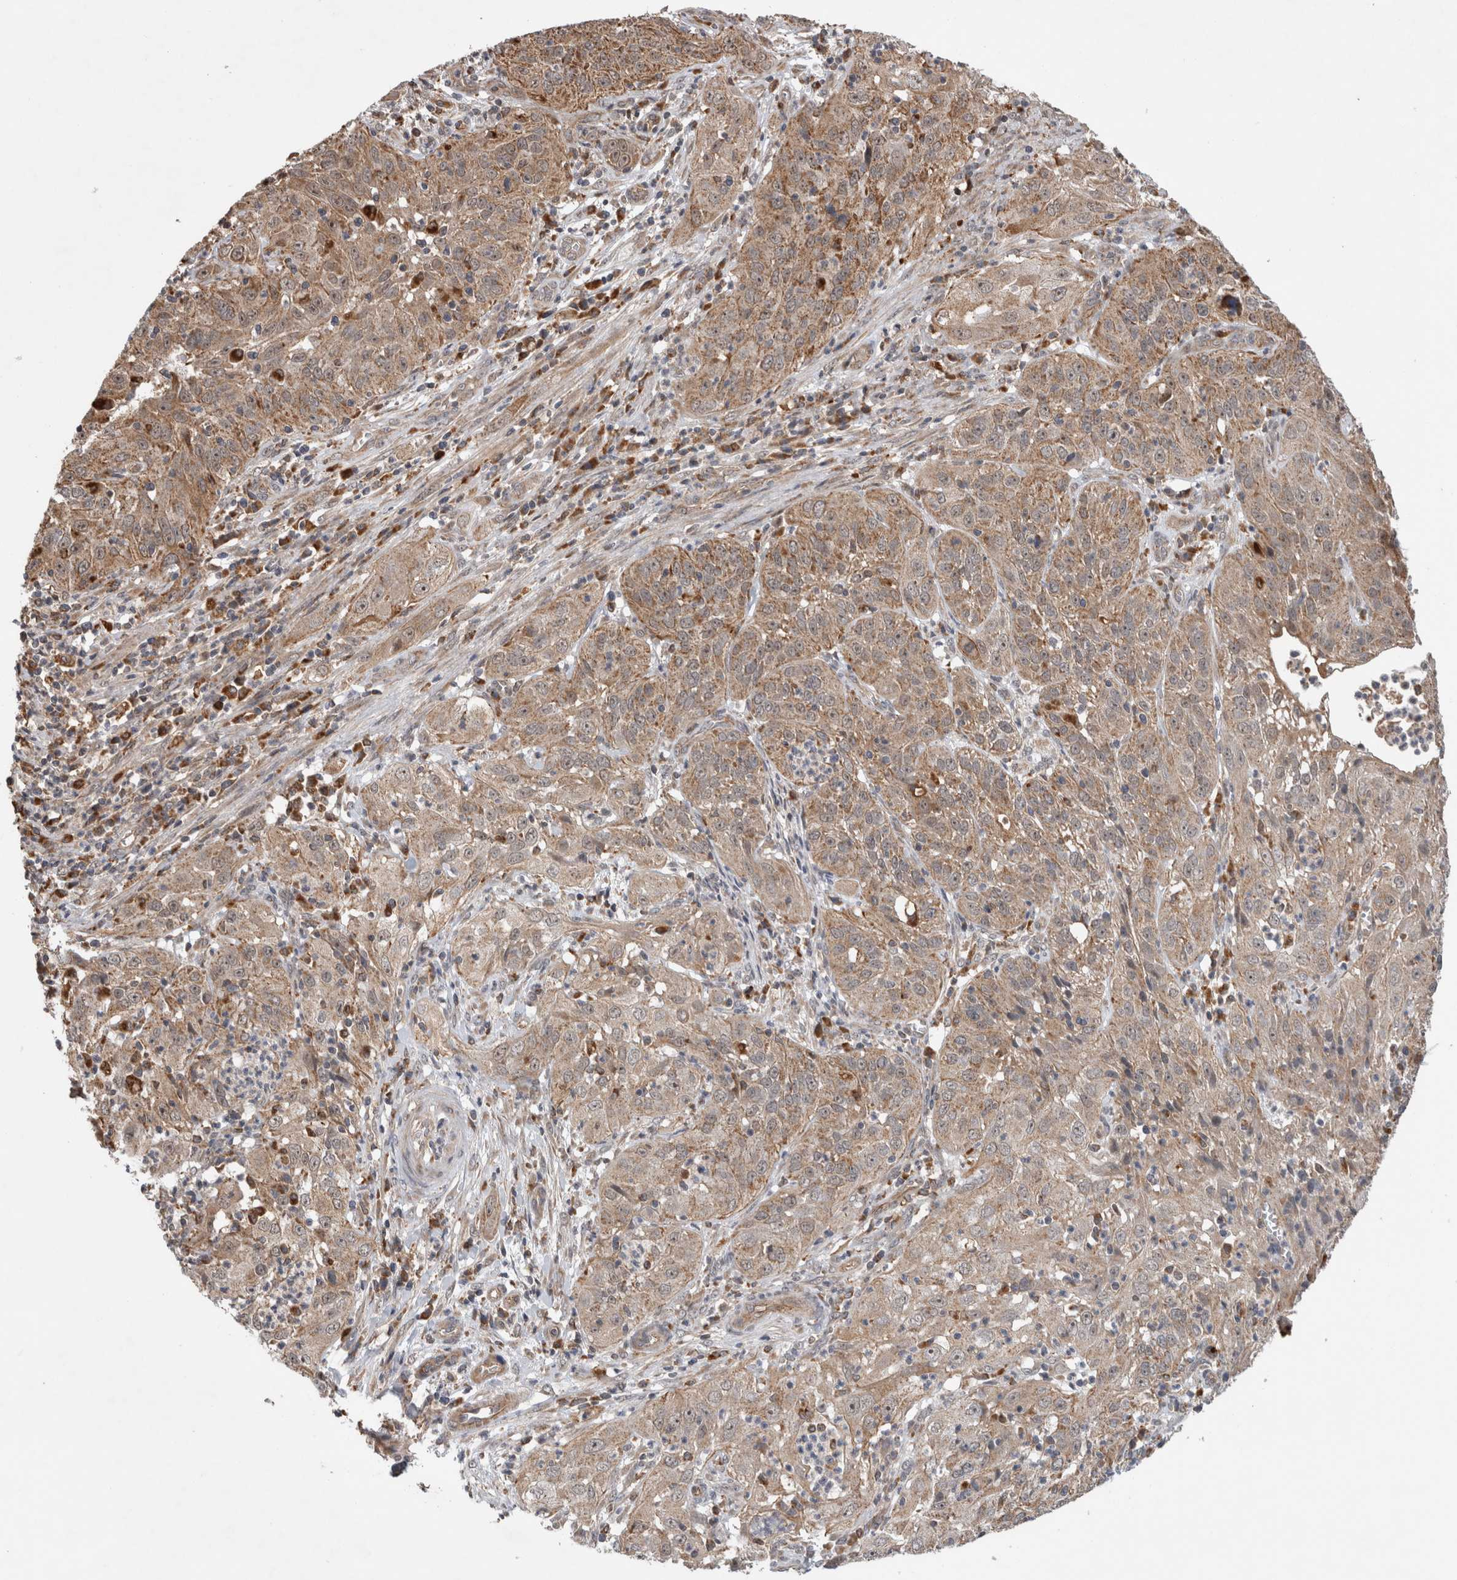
{"staining": {"intensity": "weak", "quantity": ">75%", "location": "cytoplasmic/membranous"}, "tissue": "cervical cancer", "cell_type": "Tumor cells", "image_type": "cancer", "snomed": [{"axis": "morphology", "description": "Squamous cell carcinoma, NOS"}, {"axis": "topography", "description": "Cervix"}], "caption": "The photomicrograph displays immunohistochemical staining of squamous cell carcinoma (cervical). There is weak cytoplasmic/membranous staining is seen in about >75% of tumor cells. (DAB (3,3'-diaminobenzidine) = brown stain, brightfield microscopy at high magnification).", "gene": "ADGRL3", "patient": {"sex": "female", "age": 32}}